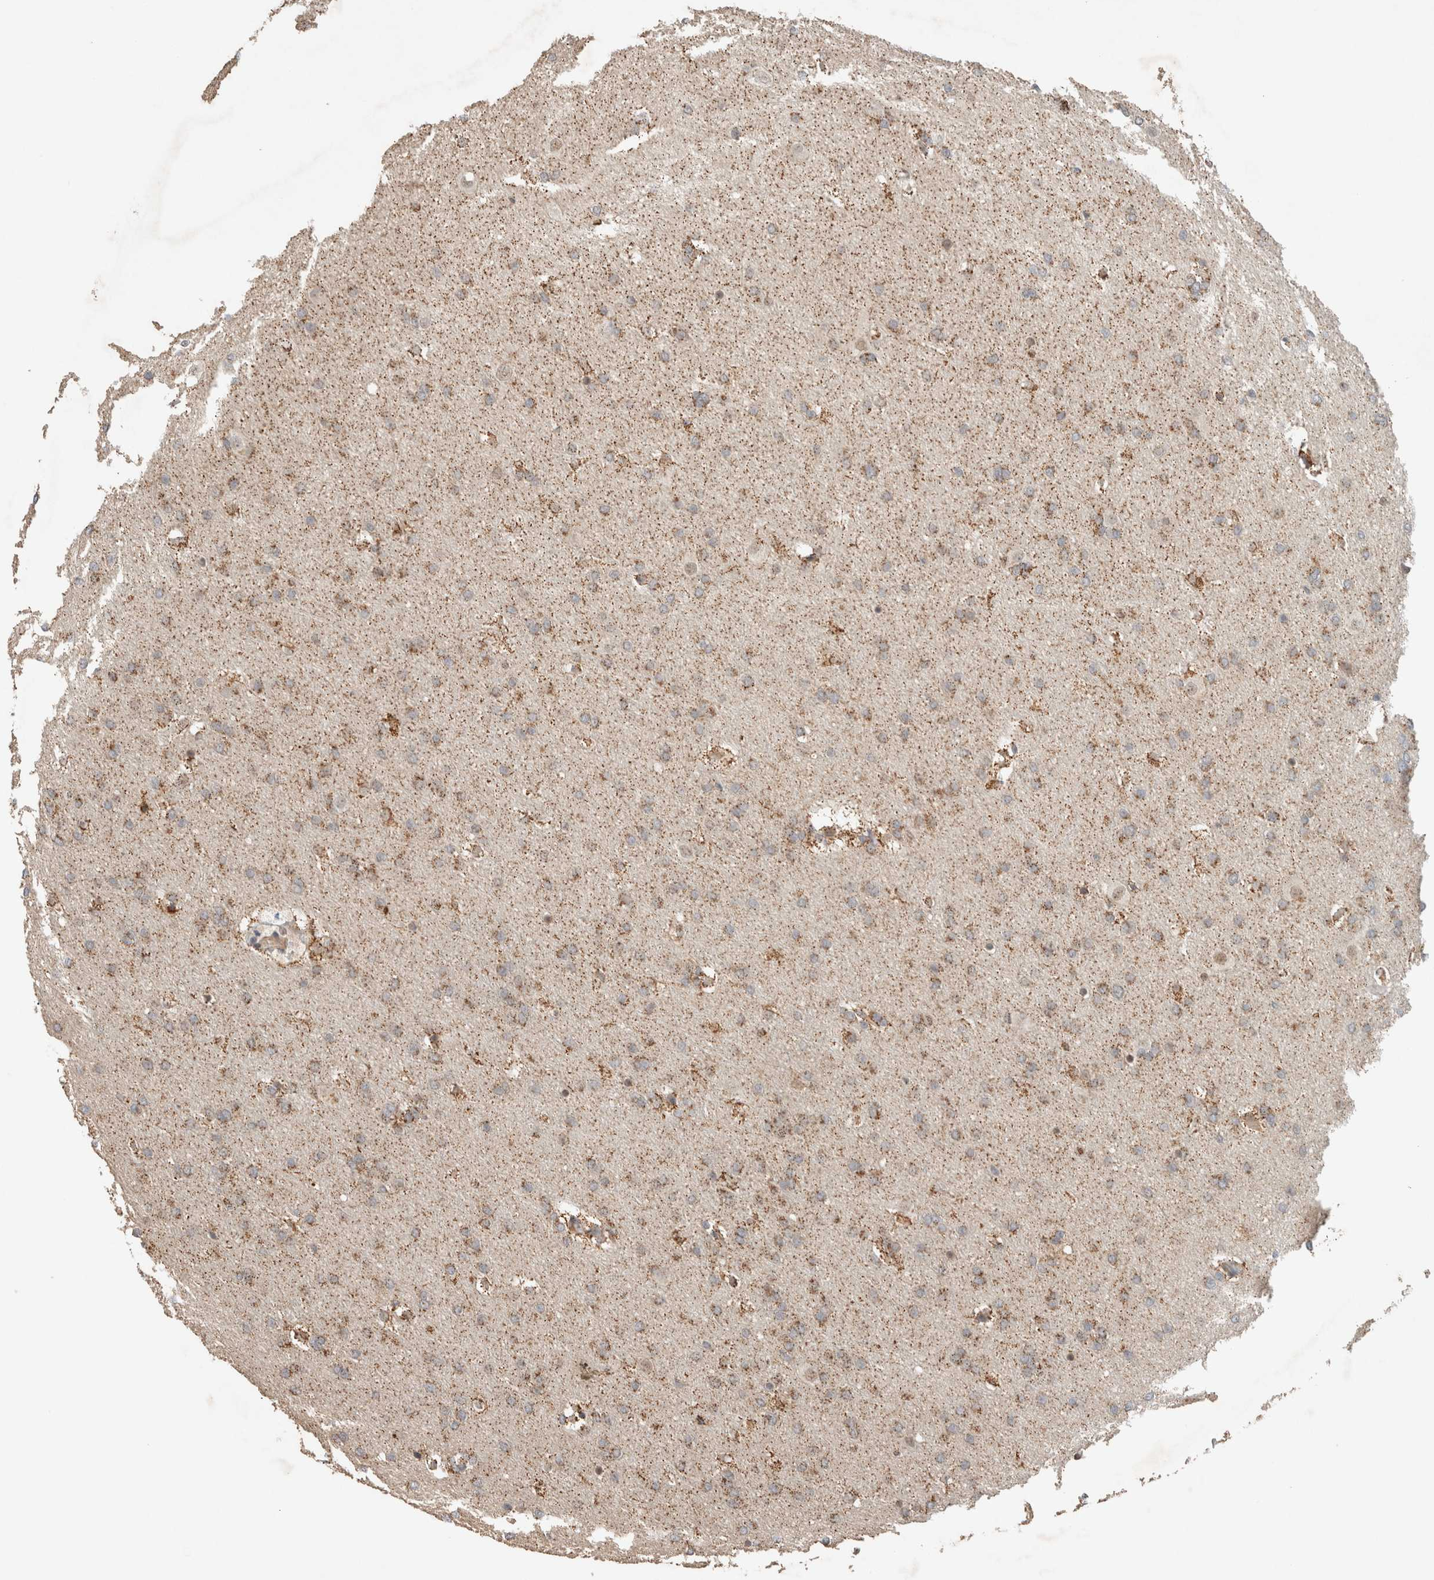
{"staining": {"intensity": "moderate", "quantity": ">75%", "location": "cytoplasmic/membranous"}, "tissue": "glioma", "cell_type": "Tumor cells", "image_type": "cancer", "snomed": [{"axis": "morphology", "description": "Glioma, malignant, Low grade"}, {"axis": "topography", "description": "Brain"}], "caption": "A brown stain shows moderate cytoplasmic/membranous positivity of a protein in human malignant glioma (low-grade) tumor cells.", "gene": "CAAP1", "patient": {"sex": "female", "age": 37}}